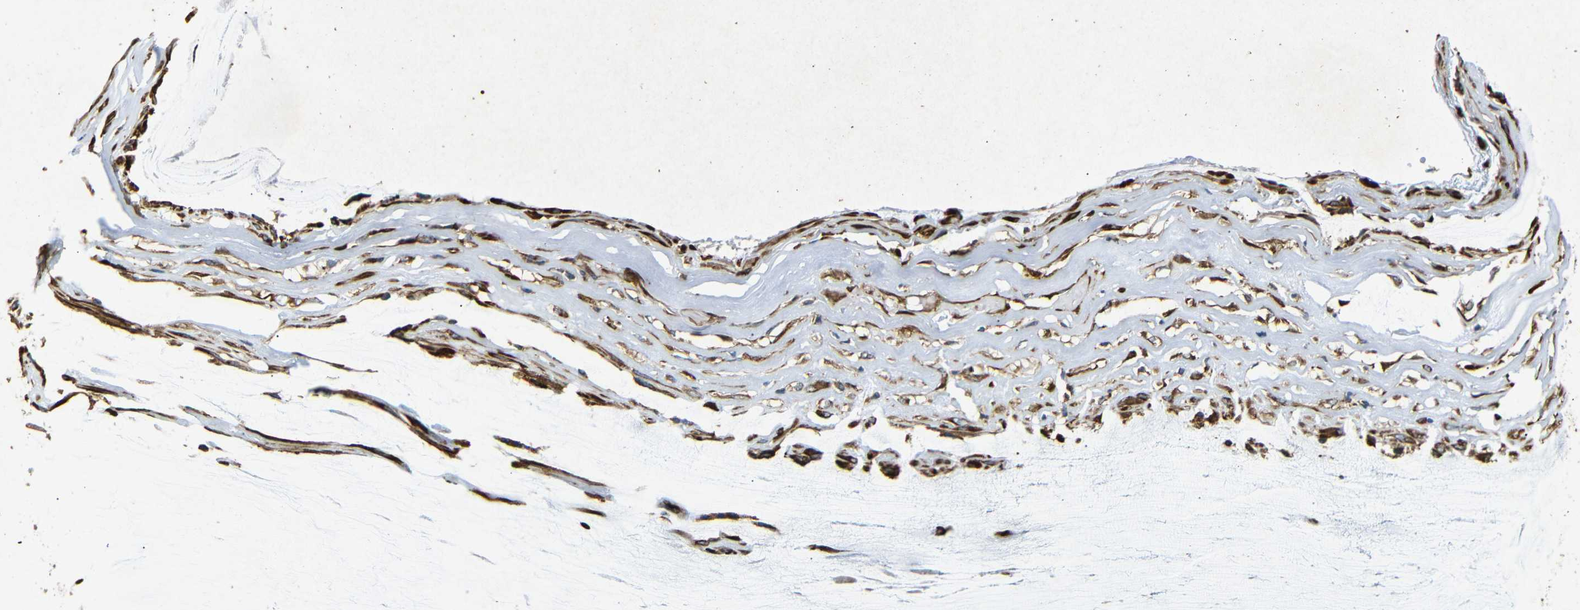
{"staining": {"intensity": "strong", "quantity": ">75%", "location": "cytoplasmic/membranous"}, "tissue": "ovarian cancer", "cell_type": "Tumor cells", "image_type": "cancer", "snomed": [{"axis": "morphology", "description": "Cystadenocarcinoma, mucinous, NOS"}, {"axis": "topography", "description": "Ovary"}], "caption": "The photomicrograph displays staining of mucinous cystadenocarcinoma (ovarian), revealing strong cytoplasmic/membranous protein expression (brown color) within tumor cells.", "gene": "BTF3", "patient": {"sex": "female", "age": 39}}